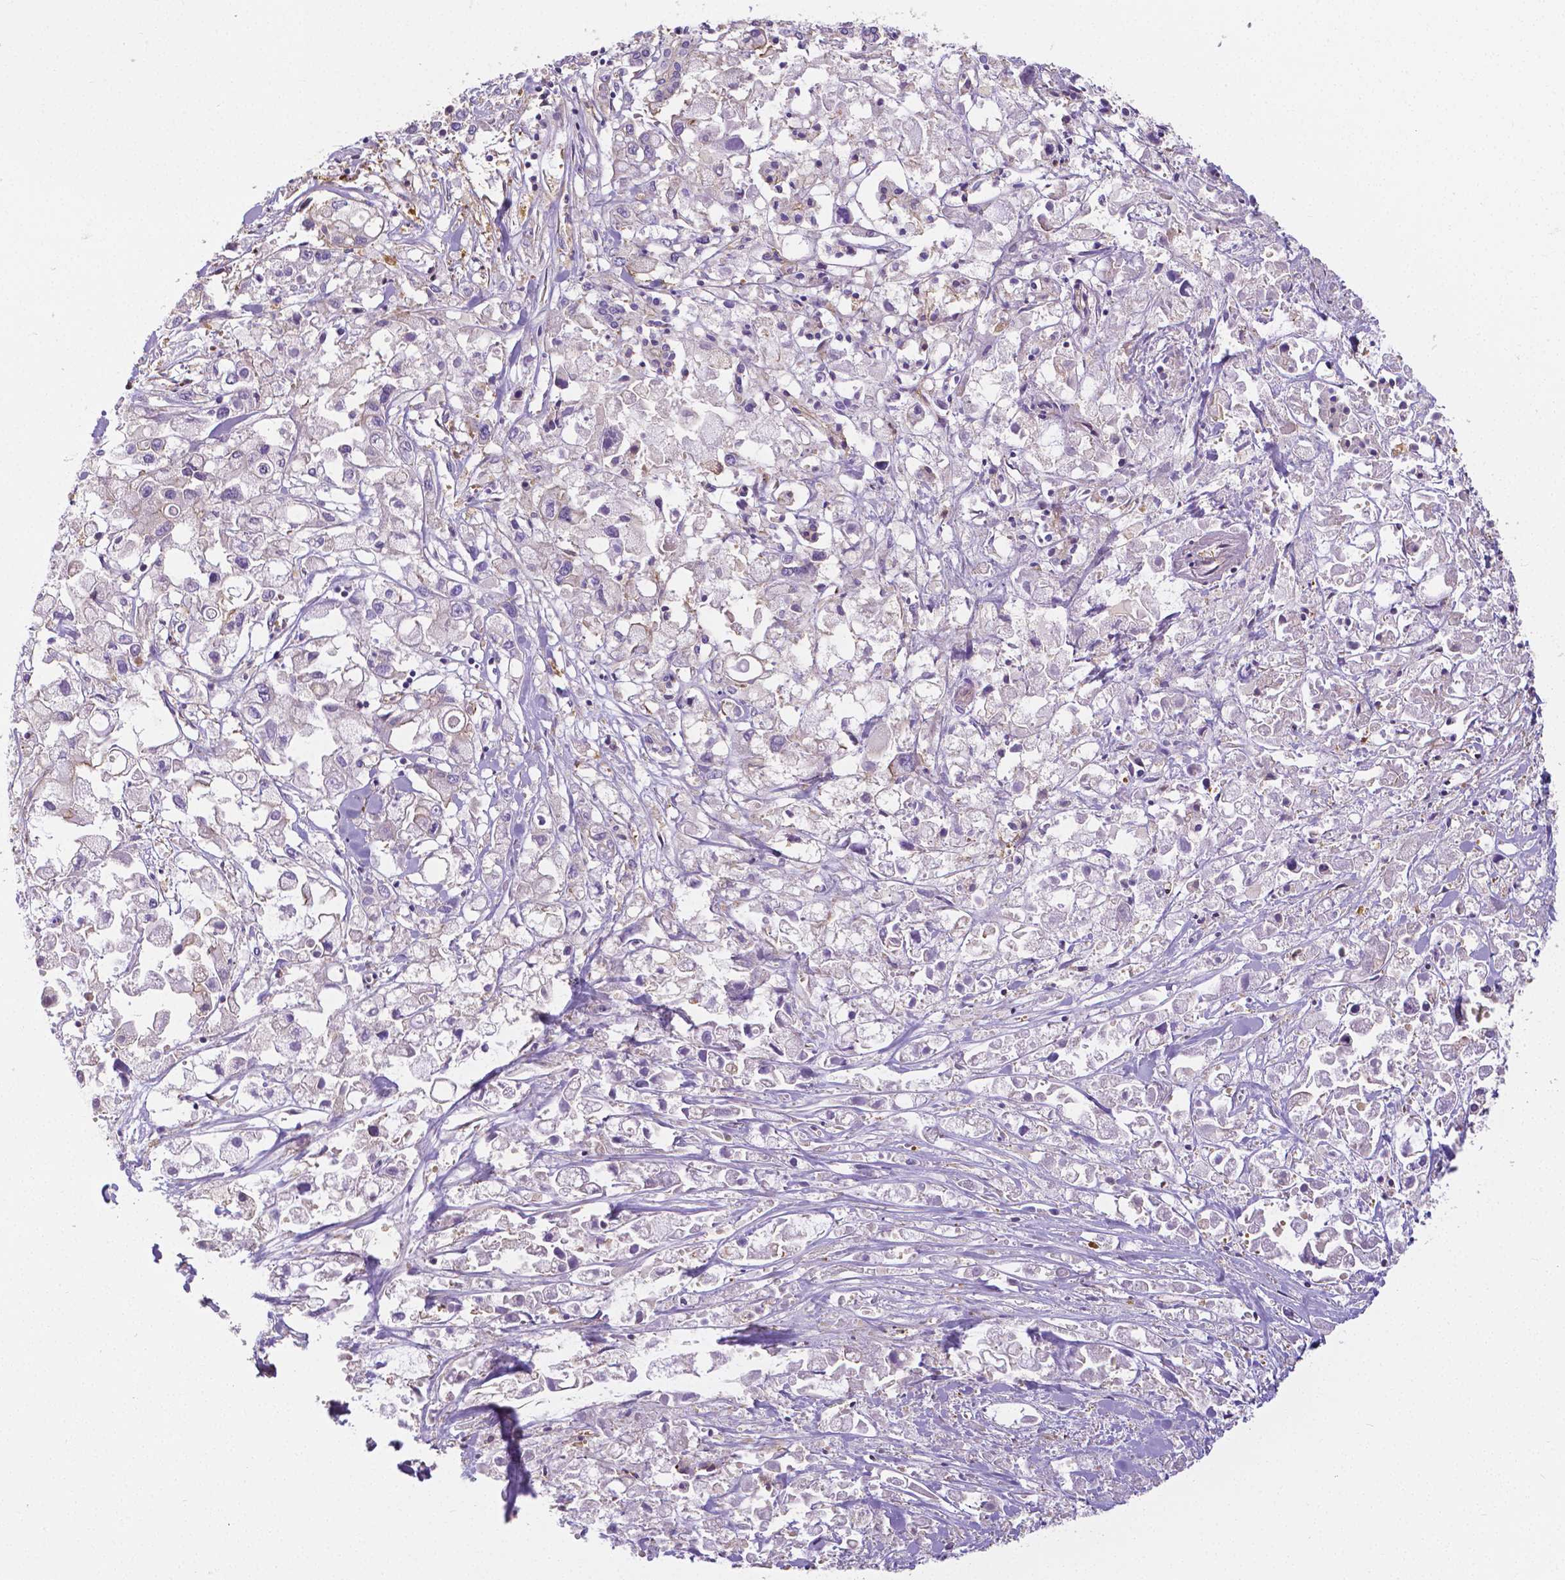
{"staining": {"intensity": "negative", "quantity": "none", "location": "none"}, "tissue": "pancreatic cancer", "cell_type": "Tumor cells", "image_type": "cancer", "snomed": [{"axis": "morphology", "description": "Adenocarcinoma, NOS"}, {"axis": "topography", "description": "Pancreas"}], "caption": "Histopathology image shows no protein positivity in tumor cells of pancreatic cancer tissue.", "gene": "CRMP1", "patient": {"sex": "male", "age": 71}}